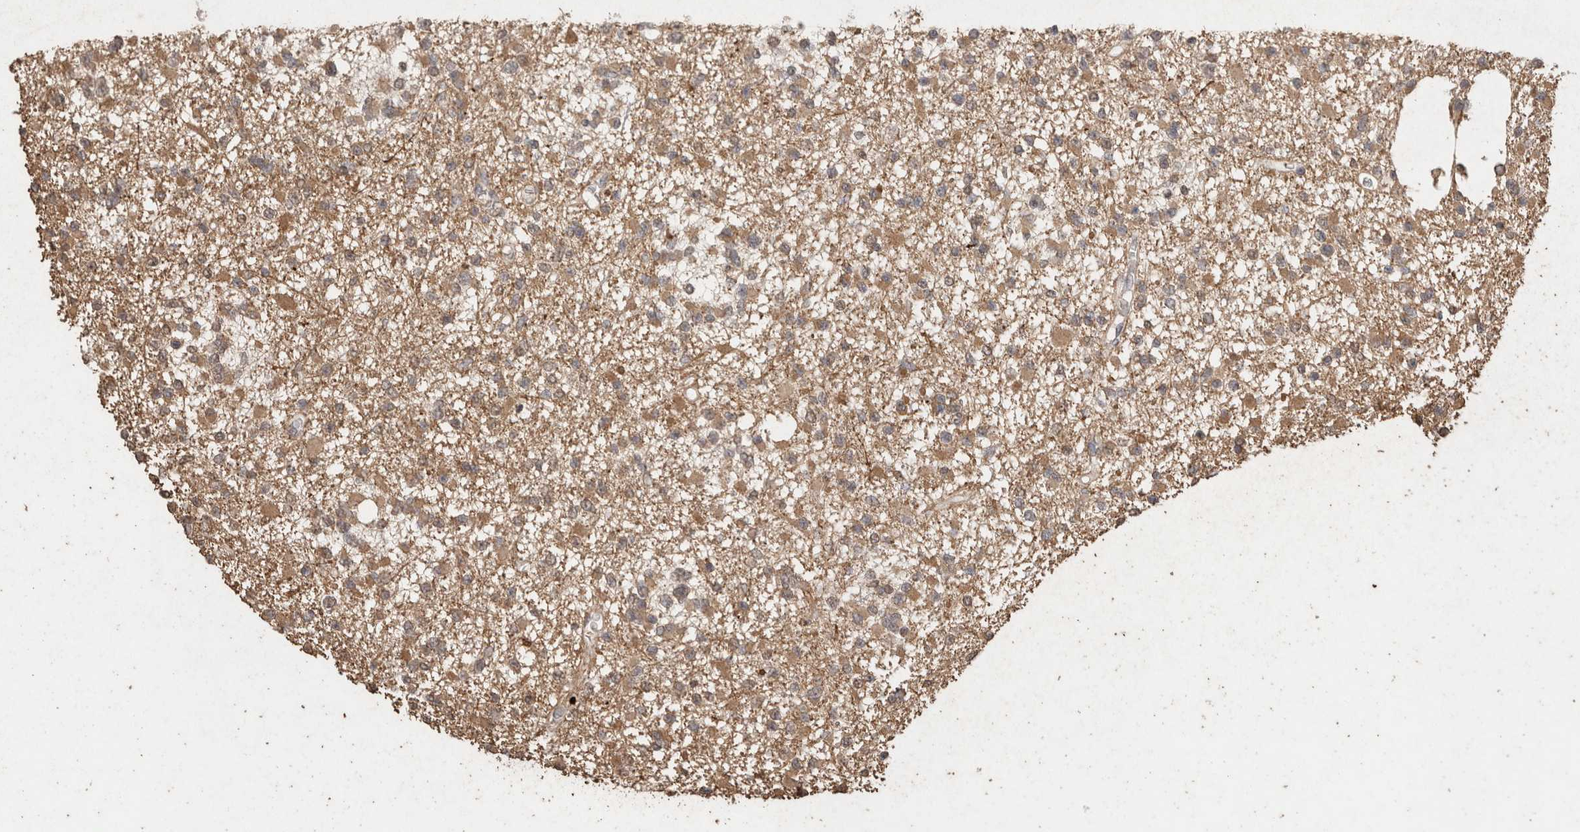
{"staining": {"intensity": "moderate", "quantity": ">75%", "location": "cytoplasmic/membranous"}, "tissue": "glioma", "cell_type": "Tumor cells", "image_type": "cancer", "snomed": [{"axis": "morphology", "description": "Glioma, malignant, Low grade"}, {"axis": "topography", "description": "Brain"}], "caption": "About >75% of tumor cells in glioma reveal moderate cytoplasmic/membranous protein staining as visualized by brown immunohistochemical staining.", "gene": "CX3CL1", "patient": {"sex": "female", "age": 22}}